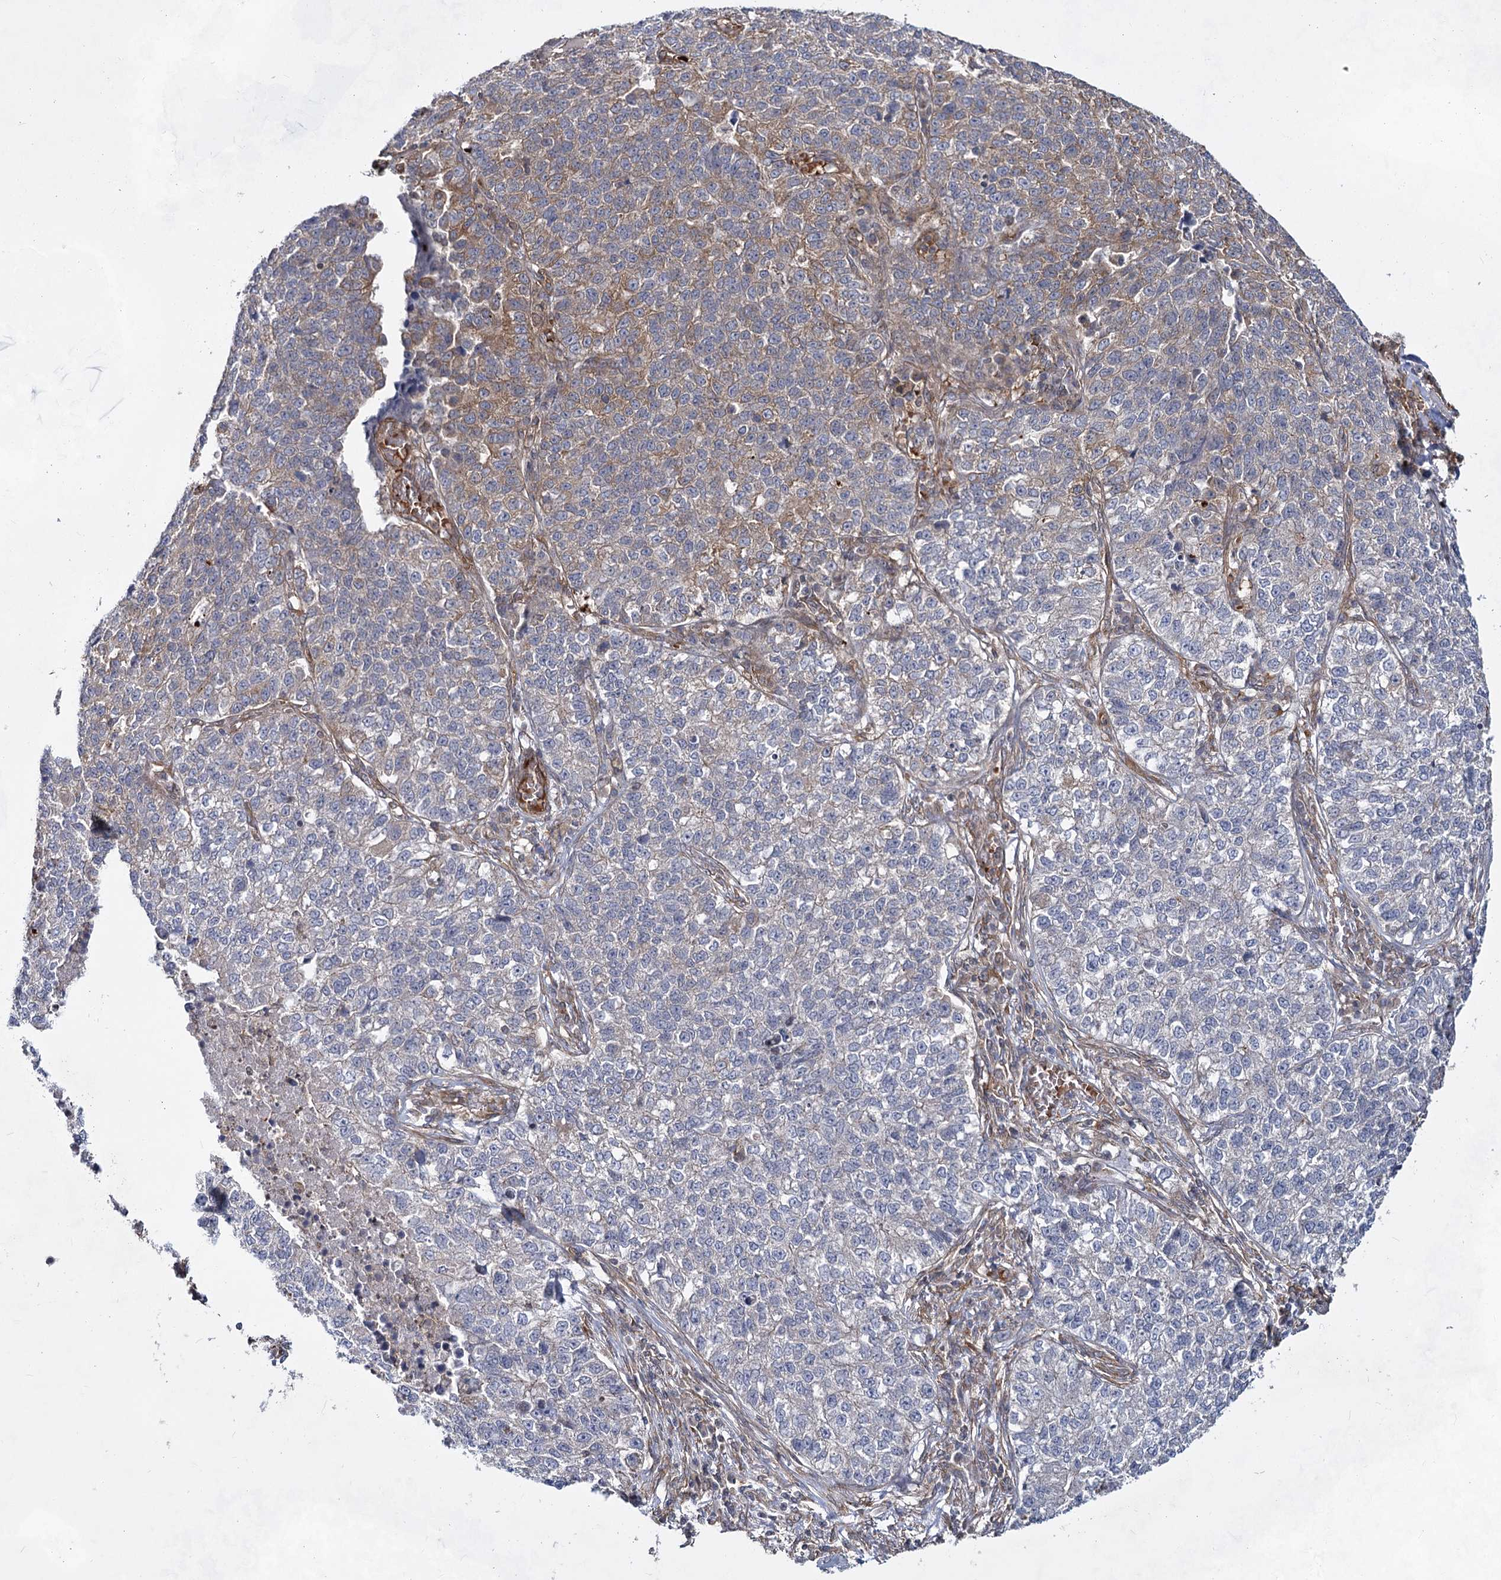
{"staining": {"intensity": "moderate", "quantity": "<25%", "location": "cytoplasmic/membranous"}, "tissue": "lung cancer", "cell_type": "Tumor cells", "image_type": "cancer", "snomed": [{"axis": "morphology", "description": "Adenocarcinoma, NOS"}, {"axis": "topography", "description": "Lung"}], "caption": "A brown stain labels moderate cytoplasmic/membranous staining of a protein in human lung adenocarcinoma tumor cells.", "gene": "IQSEC1", "patient": {"sex": "male", "age": 49}}